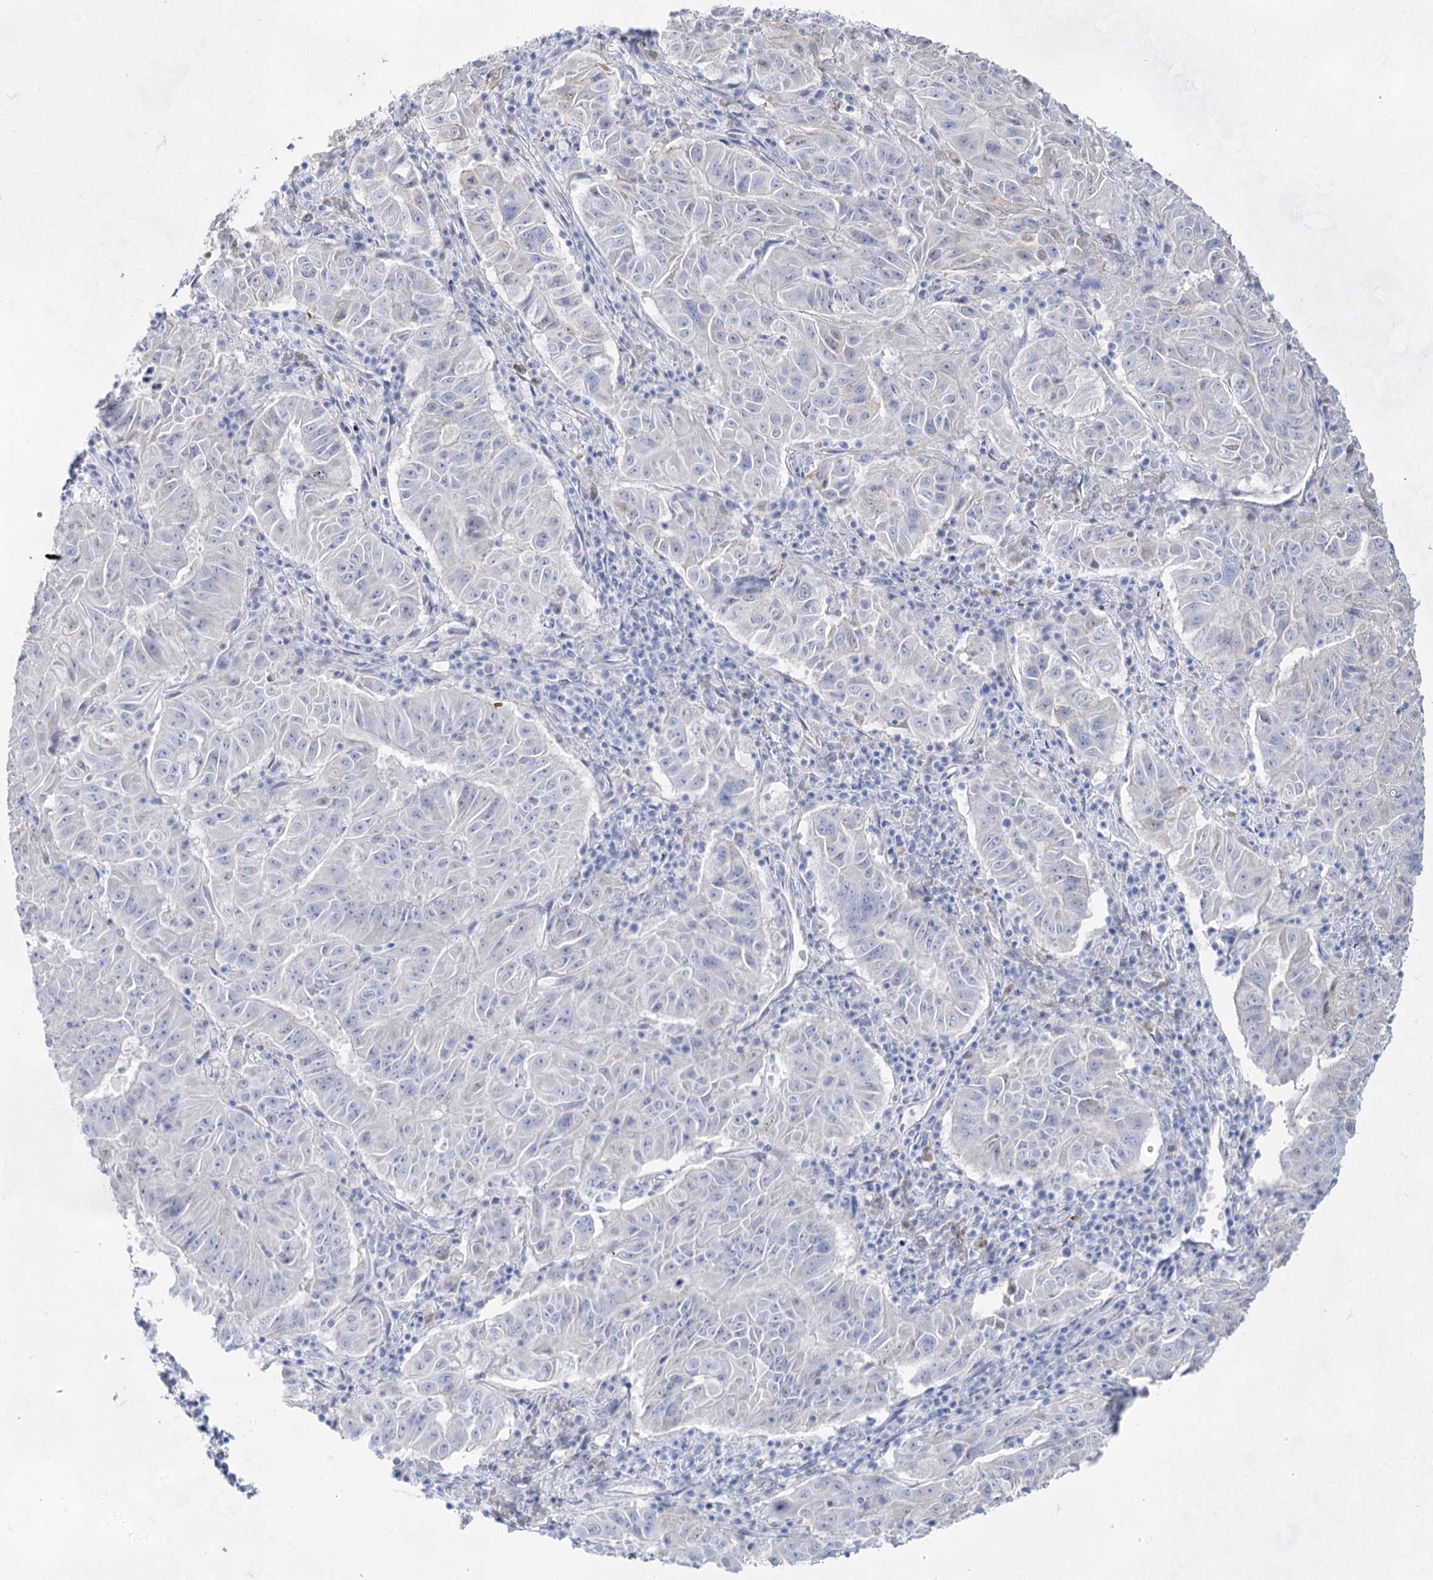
{"staining": {"intensity": "negative", "quantity": "none", "location": "none"}, "tissue": "pancreatic cancer", "cell_type": "Tumor cells", "image_type": "cancer", "snomed": [{"axis": "morphology", "description": "Adenocarcinoma, NOS"}, {"axis": "topography", "description": "Pancreas"}], "caption": "Pancreatic cancer (adenocarcinoma) was stained to show a protein in brown. There is no significant staining in tumor cells. (Immunohistochemistry (ihc), brightfield microscopy, high magnification).", "gene": "ACRV1", "patient": {"sex": "male", "age": 63}}